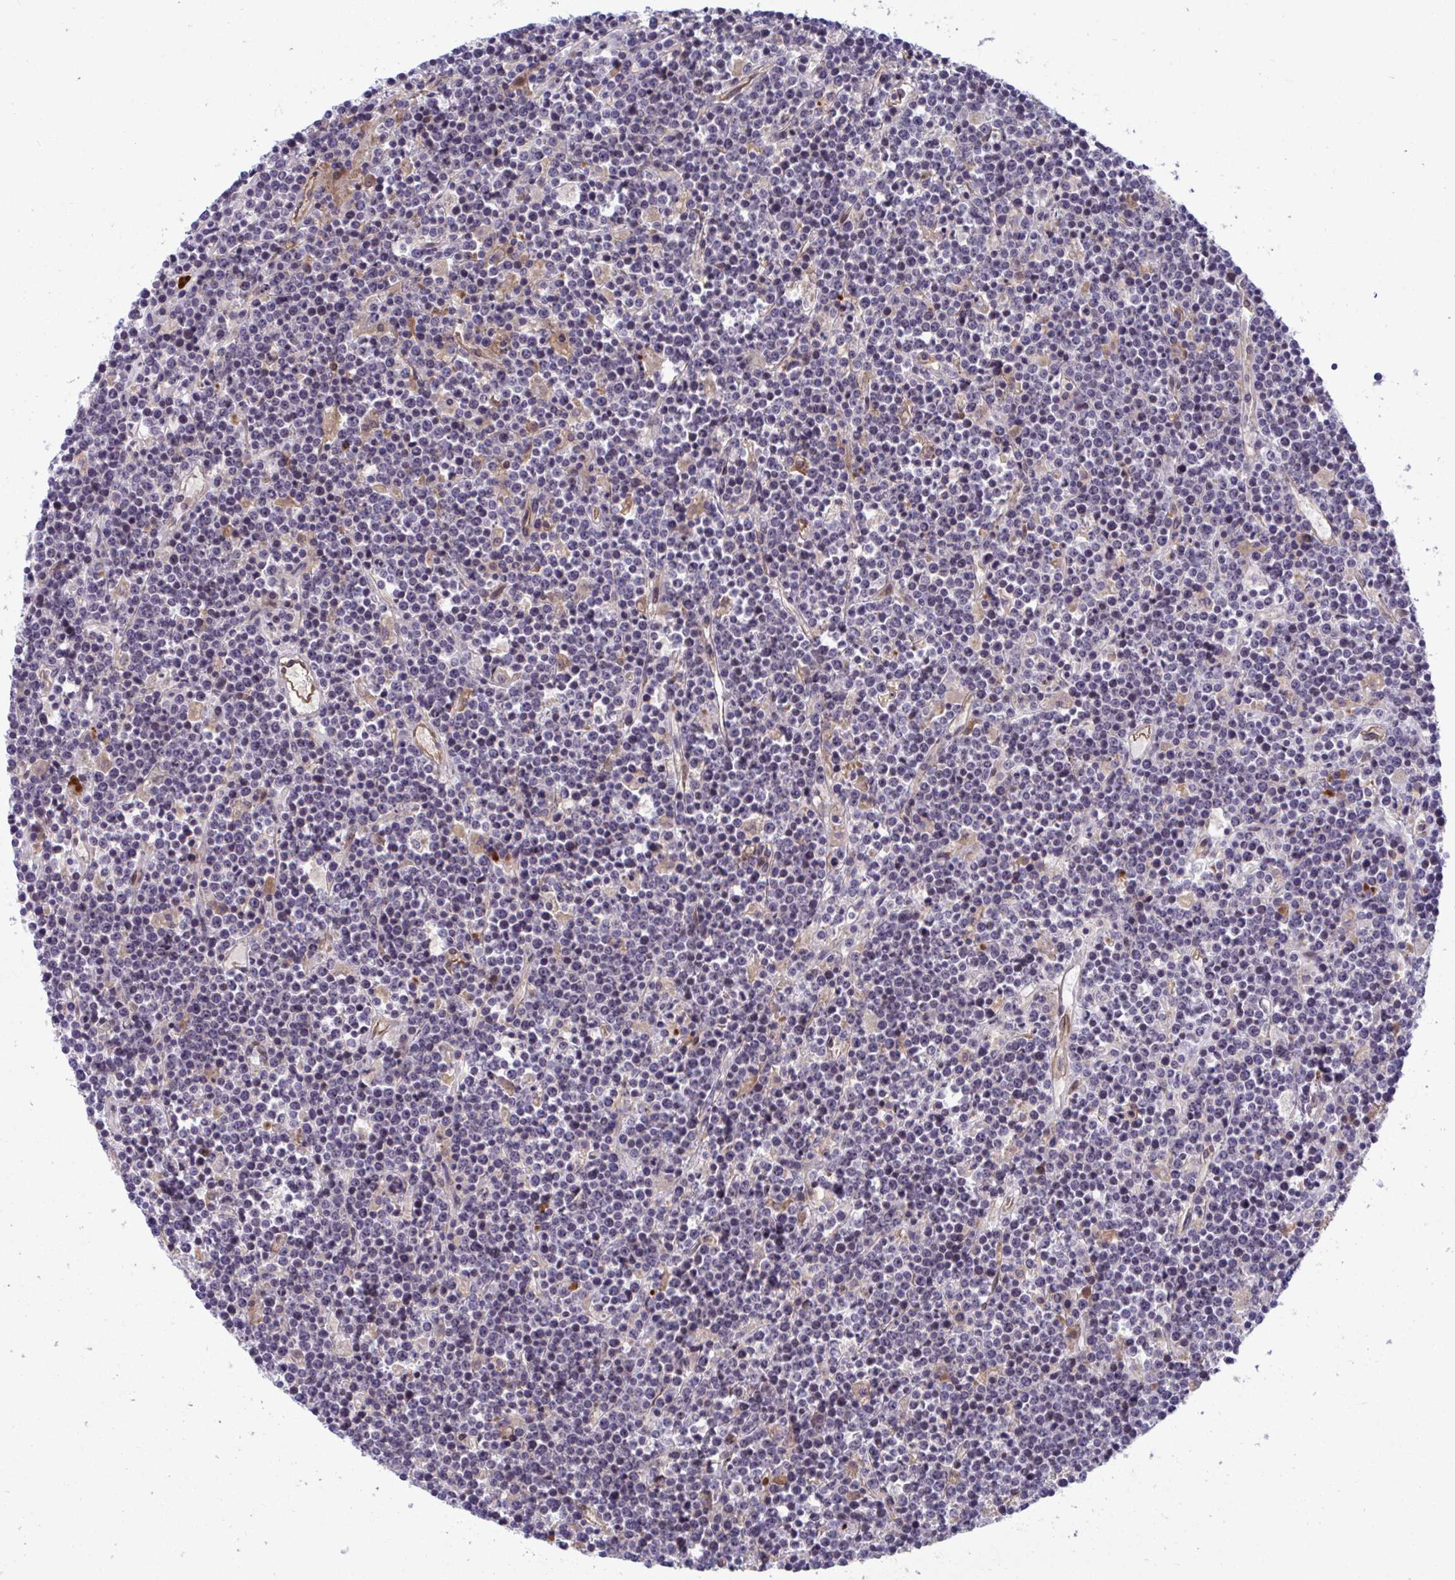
{"staining": {"intensity": "weak", "quantity": "<25%", "location": "nuclear"}, "tissue": "lymphoma", "cell_type": "Tumor cells", "image_type": "cancer", "snomed": [{"axis": "morphology", "description": "Malignant lymphoma, non-Hodgkin's type, High grade"}, {"axis": "topography", "description": "Ovary"}], "caption": "Malignant lymphoma, non-Hodgkin's type (high-grade) was stained to show a protein in brown. There is no significant expression in tumor cells.", "gene": "CENPQ", "patient": {"sex": "female", "age": 56}}